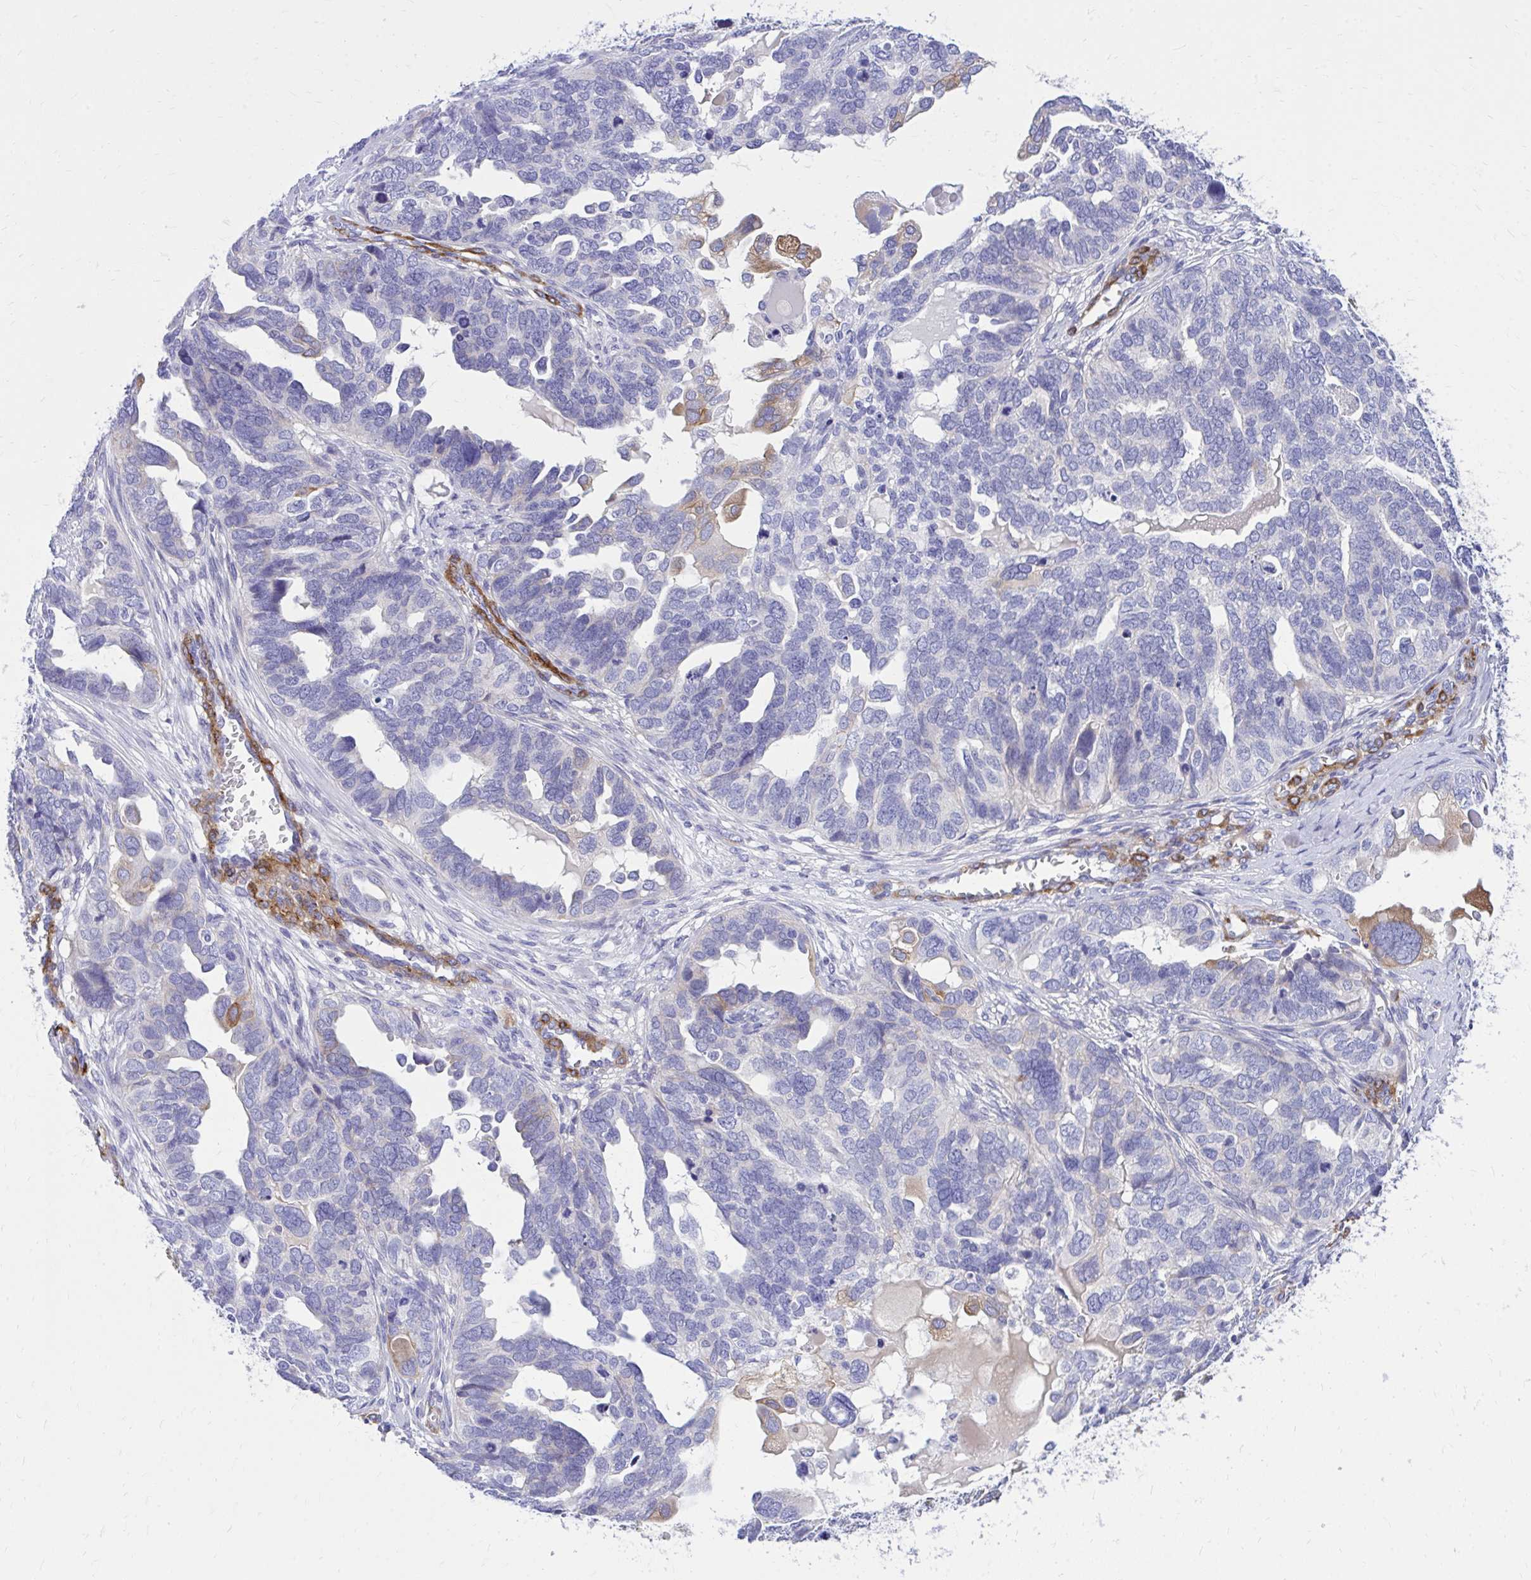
{"staining": {"intensity": "moderate", "quantity": "<25%", "location": "cytoplasmic/membranous"}, "tissue": "ovarian cancer", "cell_type": "Tumor cells", "image_type": "cancer", "snomed": [{"axis": "morphology", "description": "Cystadenocarcinoma, serous, NOS"}, {"axis": "topography", "description": "Ovary"}], "caption": "Serous cystadenocarcinoma (ovarian) tissue reveals moderate cytoplasmic/membranous expression in approximately <25% of tumor cells", "gene": "EPB41L1", "patient": {"sex": "female", "age": 51}}